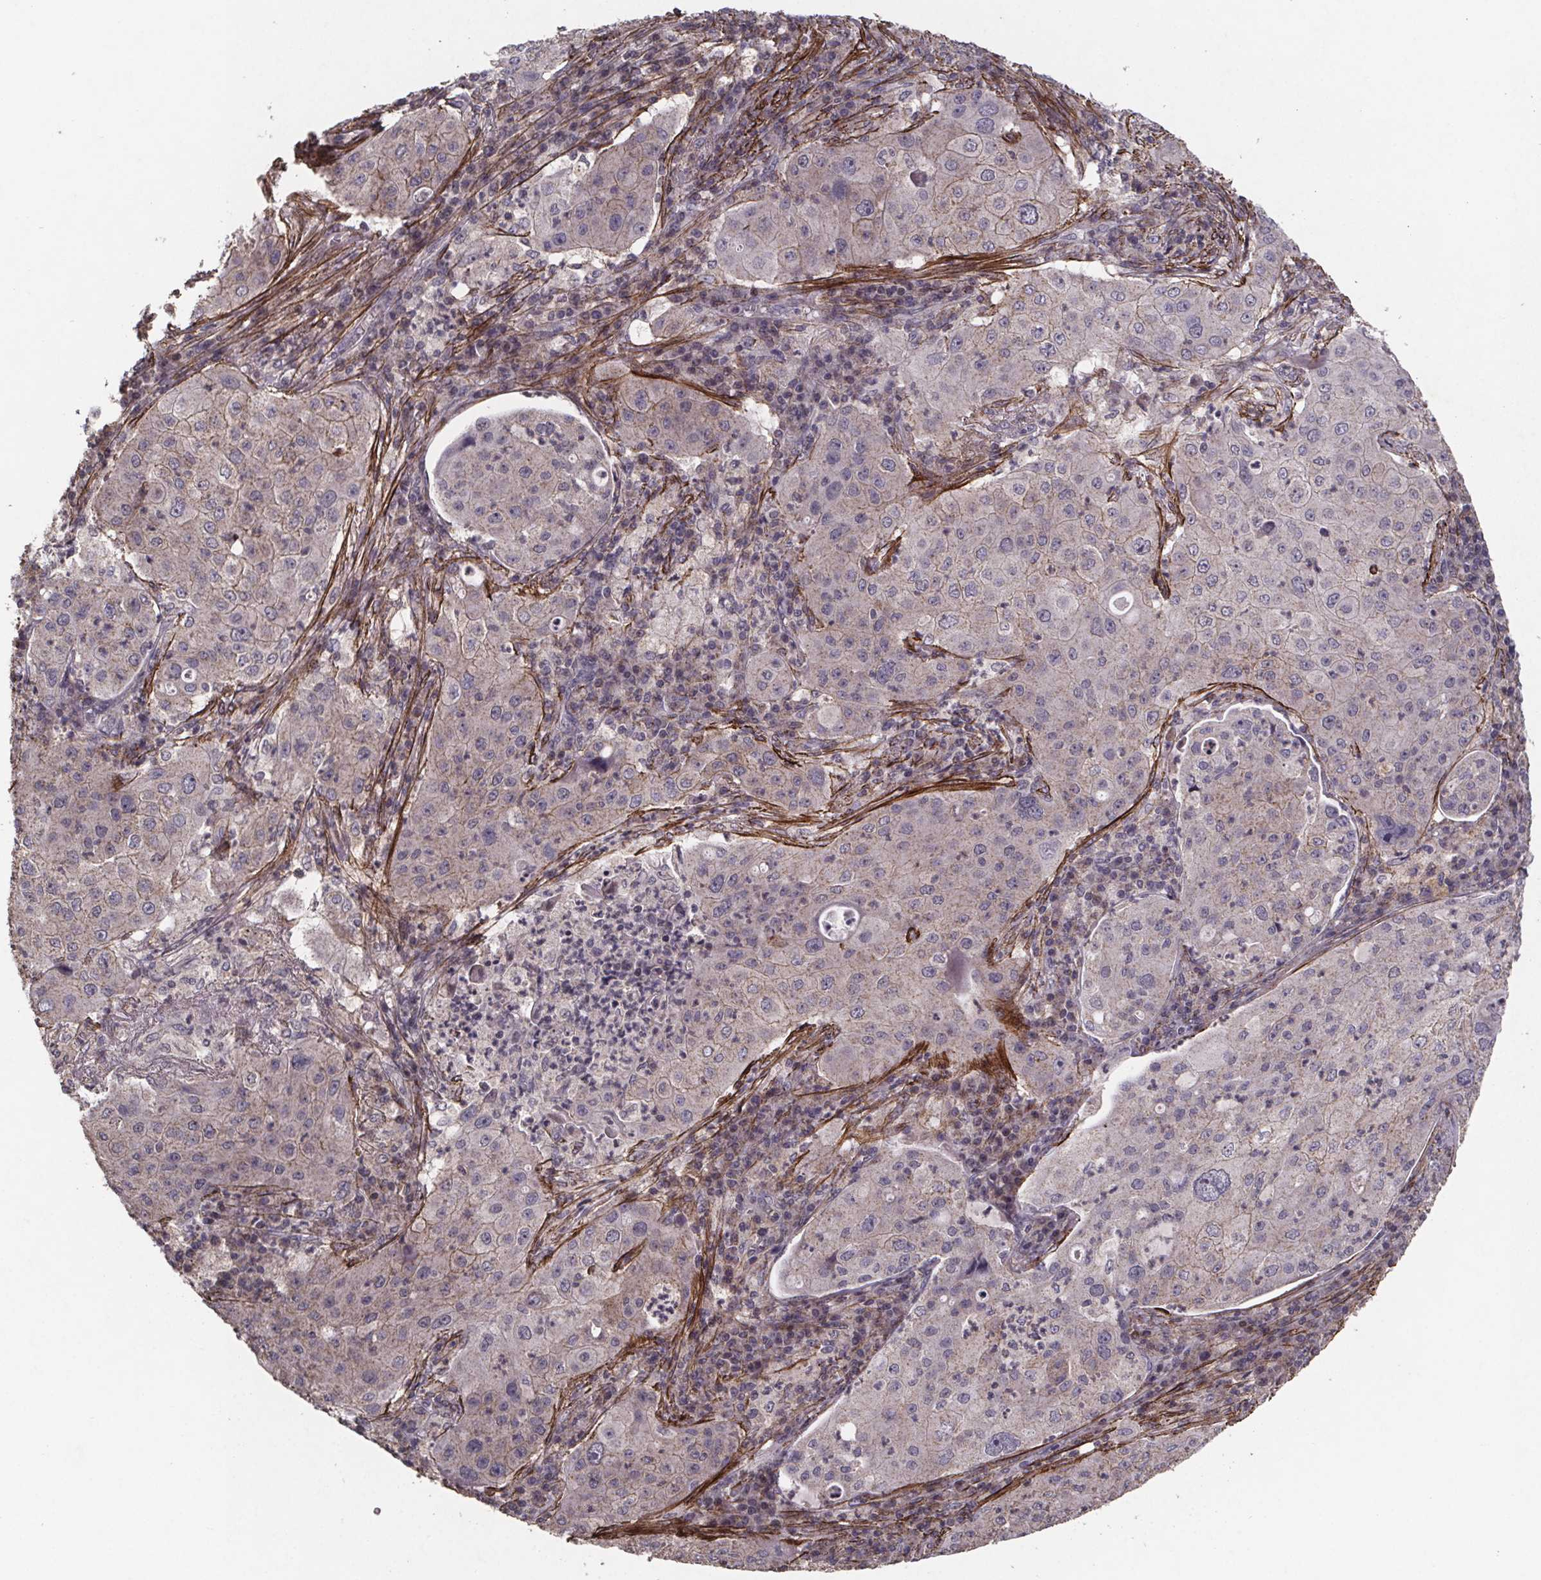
{"staining": {"intensity": "negative", "quantity": "none", "location": "none"}, "tissue": "lung cancer", "cell_type": "Tumor cells", "image_type": "cancer", "snomed": [{"axis": "morphology", "description": "Squamous cell carcinoma, NOS"}, {"axis": "topography", "description": "Lung"}], "caption": "Immunohistochemistry (IHC) image of neoplastic tissue: lung squamous cell carcinoma stained with DAB (3,3'-diaminobenzidine) shows no significant protein expression in tumor cells. (Brightfield microscopy of DAB immunohistochemistry at high magnification).", "gene": "PALLD", "patient": {"sex": "female", "age": 59}}